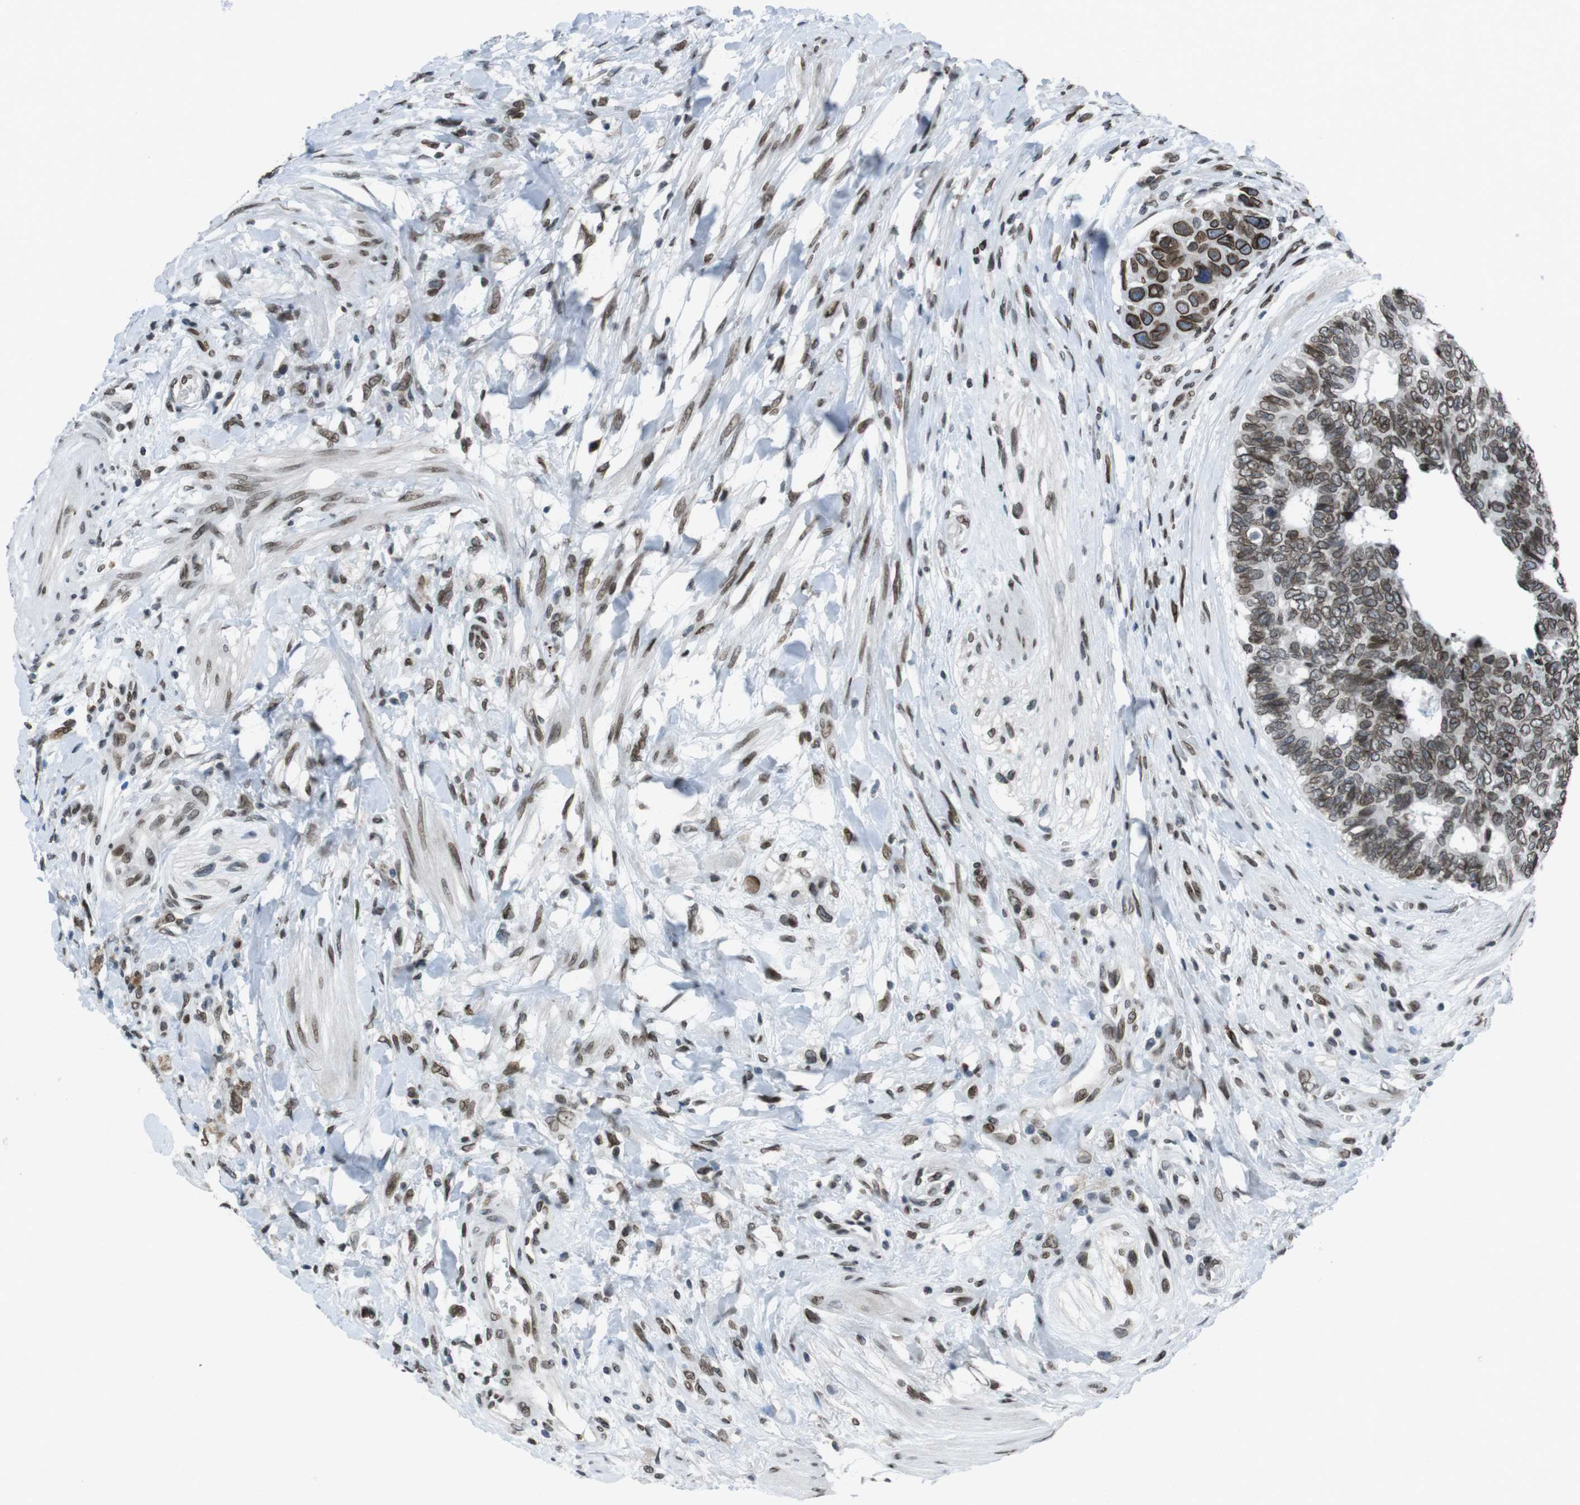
{"staining": {"intensity": "moderate", "quantity": ">75%", "location": "cytoplasmic/membranous,nuclear"}, "tissue": "colorectal cancer", "cell_type": "Tumor cells", "image_type": "cancer", "snomed": [{"axis": "morphology", "description": "Adenocarcinoma, NOS"}, {"axis": "topography", "description": "Rectum"}], "caption": "Tumor cells display medium levels of moderate cytoplasmic/membranous and nuclear expression in approximately >75% of cells in human colorectal adenocarcinoma.", "gene": "MAD1L1", "patient": {"sex": "male", "age": 51}}